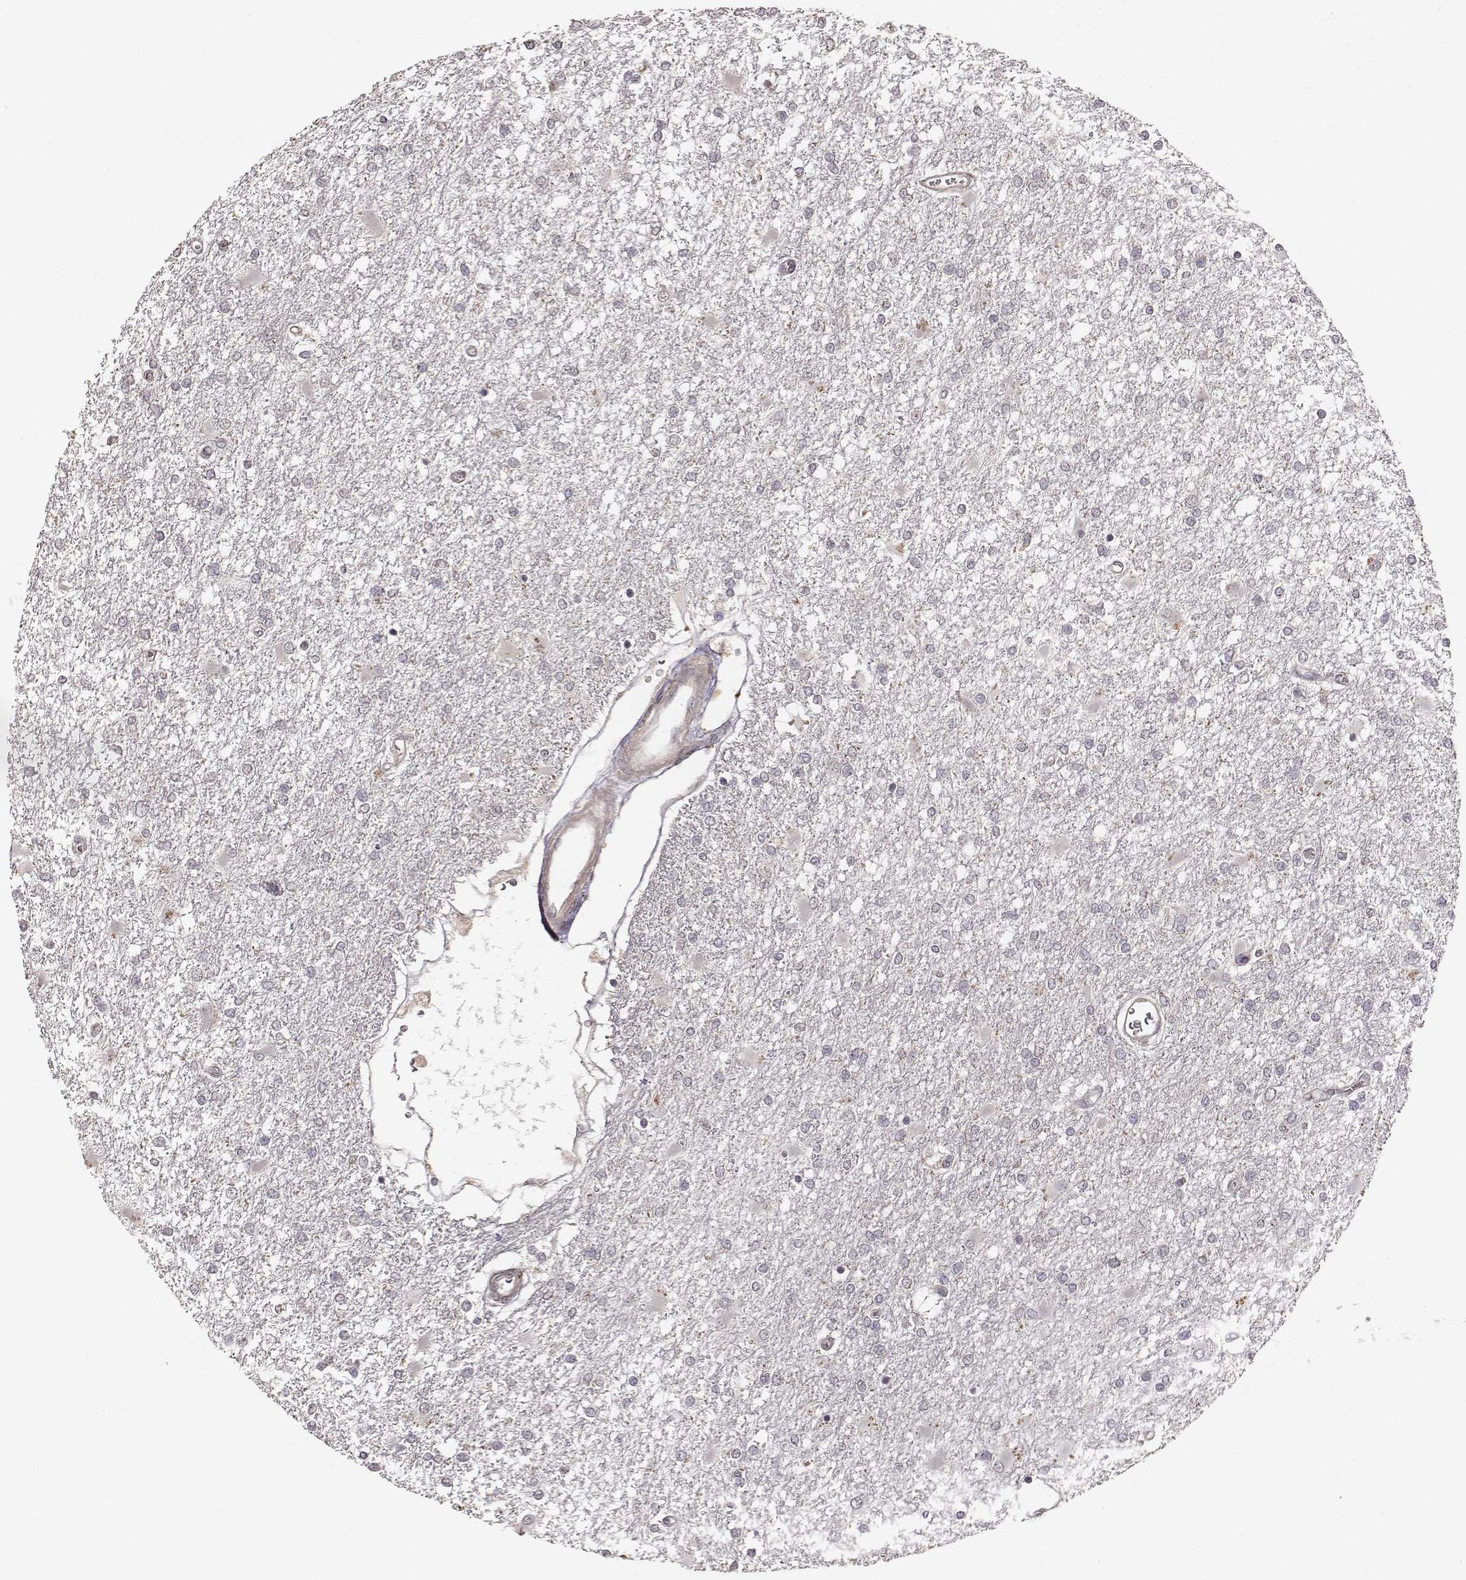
{"staining": {"intensity": "negative", "quantity": "none", "location": "none"}, "tissue": "glioma", "cell_type": "Tumor cells", "image_type": "cancer", "snomed": [{"axis": "morphology", "description": "Glioma, malignant, High grade"}, {"axis": "topography", "description": "Cerebral cortex"}], "caption": "Tumor cells are negative for protein expression in human malignant high-grade glioma. The staining was performed using DAB (3,3'-diaminobenzidine) to visualize the protein expression in brown, while the nuclei were stained in blue with hematoxylin (Magnification: 20x).", "gene": "VPS26A", "patient": {"sex": "male", "age": 79}}